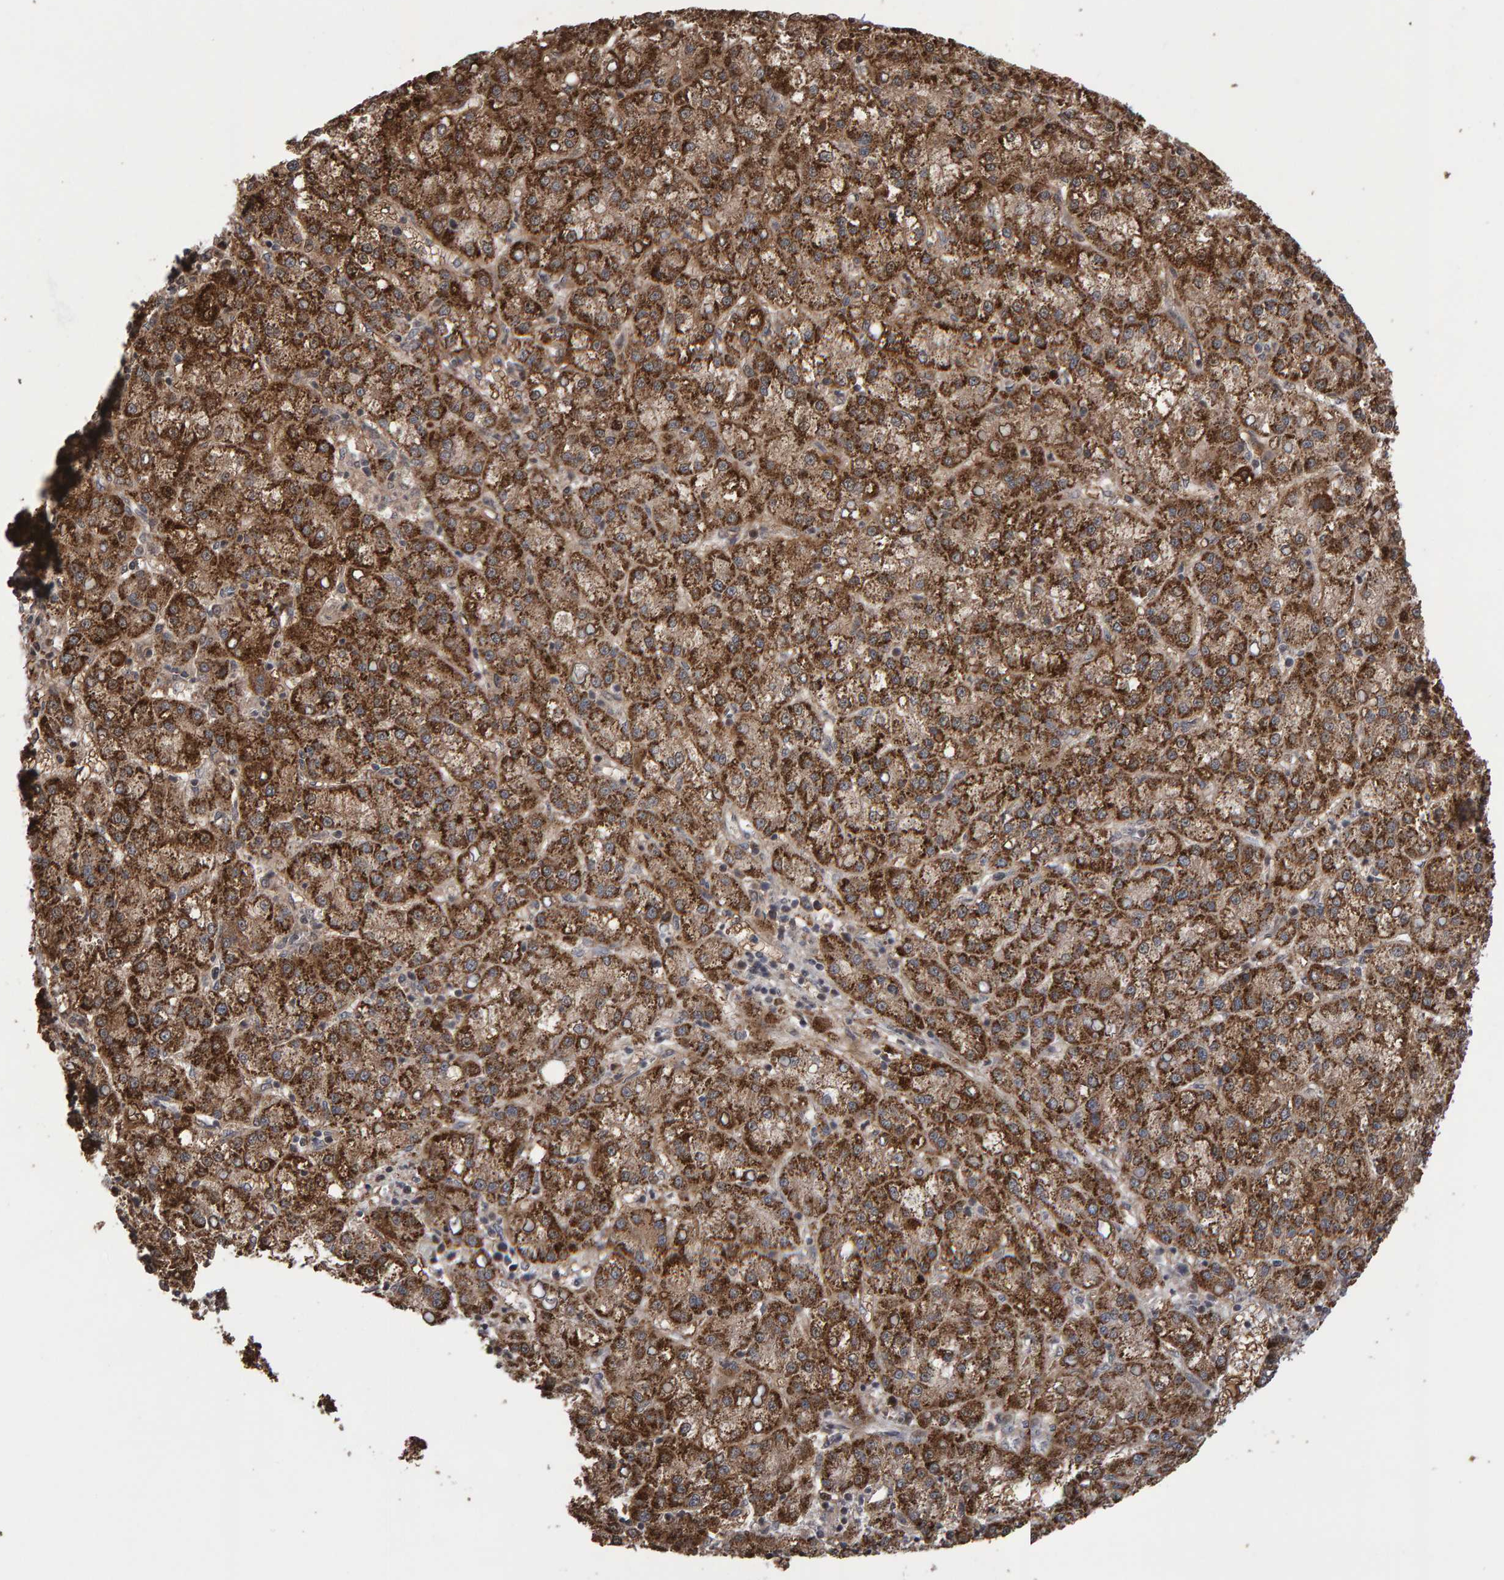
{"staining": {"intensity": "strong", "quantity": ">75%", "location": "cytoplasmic/membranous"}, "tissue": "liver cancer", "cell_type": "Tumor cells", "image_type": "cancer", "snomed": [{"axis": "morphology", "description": "Carcinoma, Hepatocellular, NOS"}, {"axis": "topography", "description": "Liver"}], "caption": "Immunohistochemistry photomicrograph of human liver cancer (hepatocellular carcinoma) stained for a protein (brown), which demonstrates high levels of strong cytoplasmic/membranous expression in about >75% of tumor cells.", "gene": "PECR", "patient": {"sex": "female", "age": 58}}